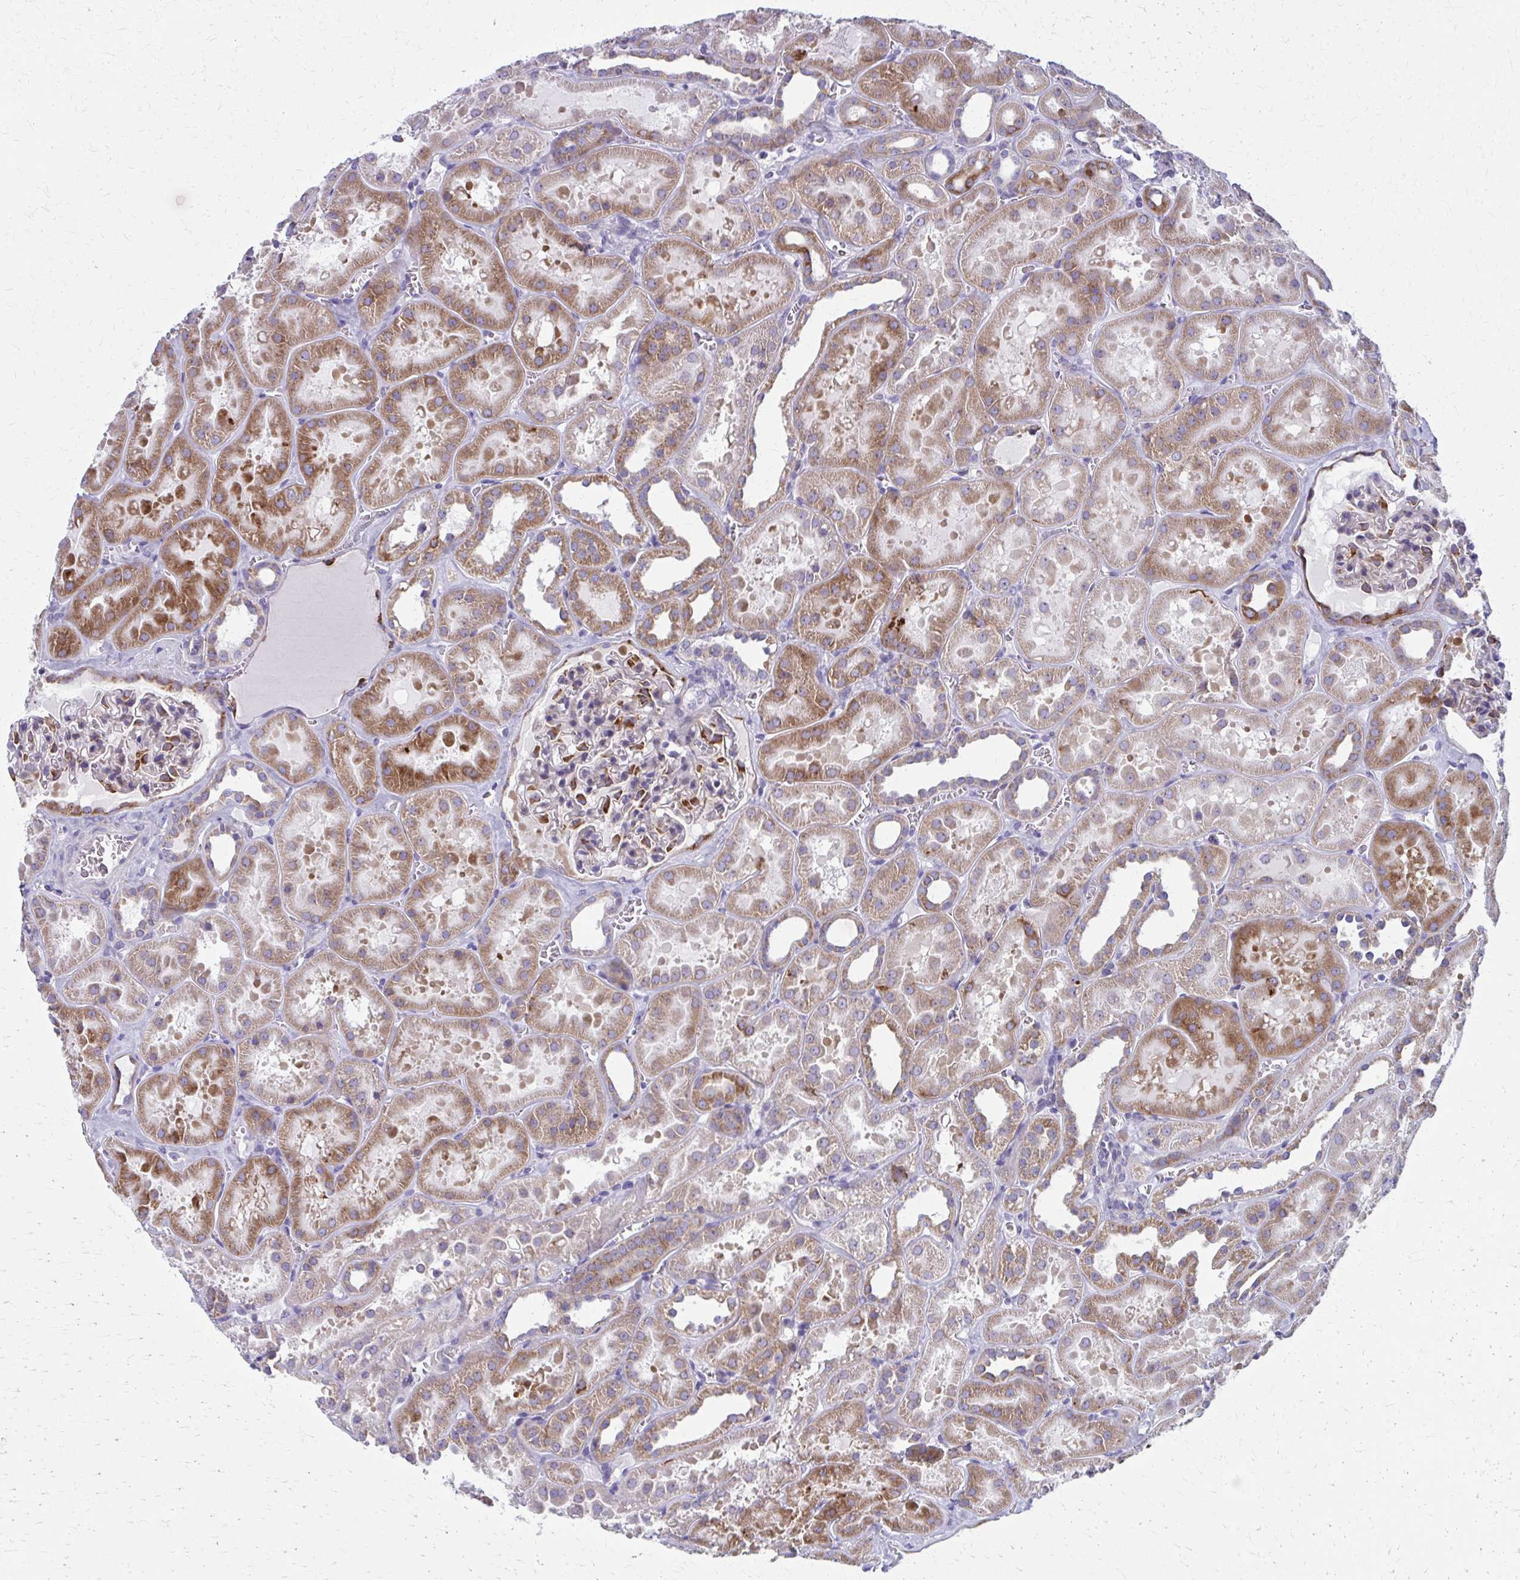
{"staining": {"intensity": "moderate", "quantity": "25%-75%", "location": "cytoplasmic/membranous"}, "tissue": "kidney", "cell_type": "Cells in glomeruli", "image_type": "normal", "snomed": [{"axis": "morphology", "description": "Normal tissue, NOS"}, {"axis": "topography", "description": "Kidney"}], "caption": "Immunohistochemical staining of benign kidney shows 25%-75% levels of moderate cytoplasmic/membranous protein positivity in approximately 25%-75% of cells in glomeruli.", "gene": "SPATS2L", "patient": {"sex": "female", "age": 41}}